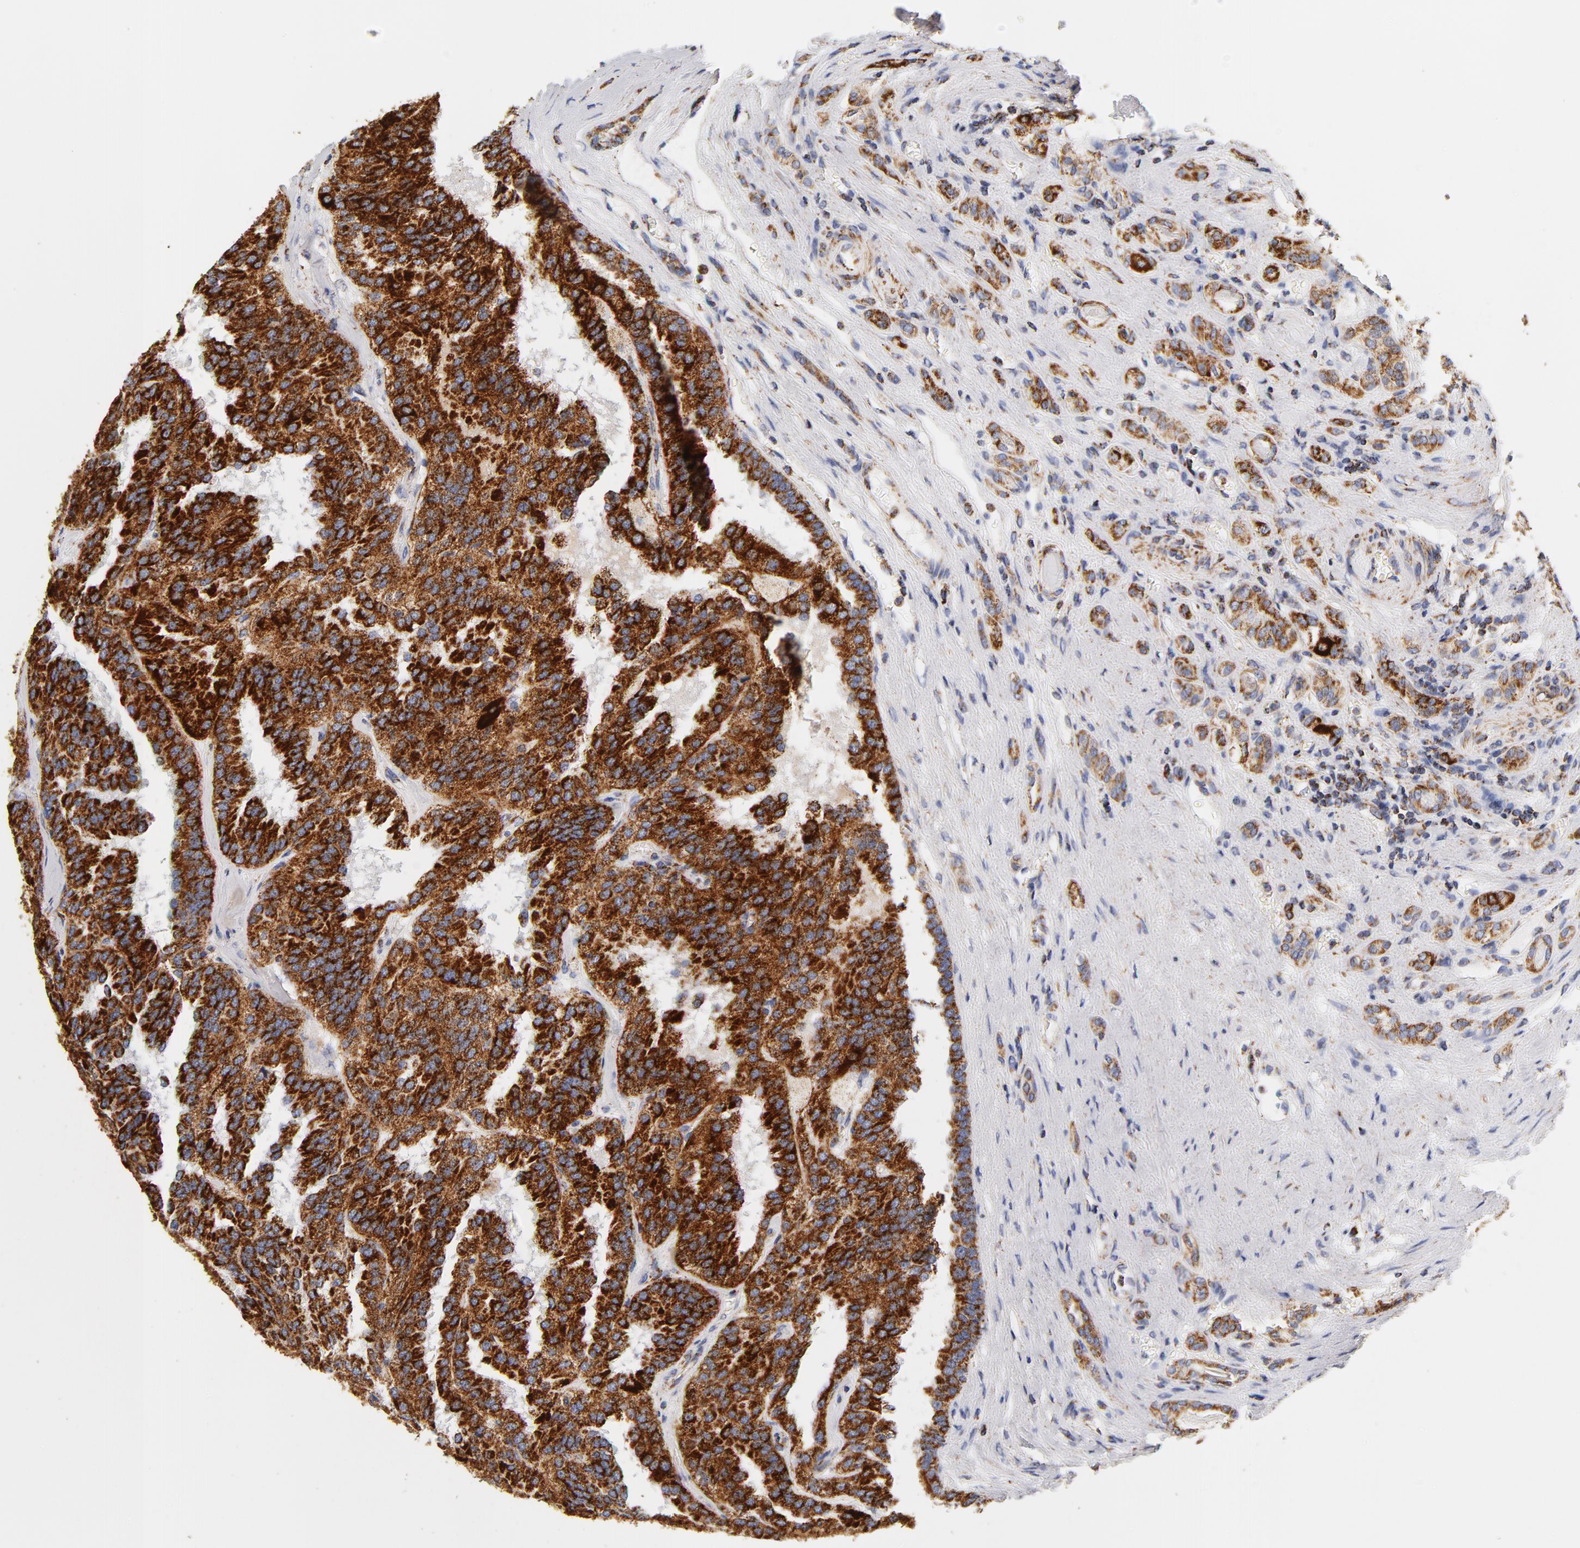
{"staining": {"intensity": "strong", "quantity": ">75%", "location": "cytoplasmic/membranous"}, "tissue": "renal cancer", "cell_type": "Tumor cells", "image_type": "cancer", "snomed": [{"axis": "morphology", "description": "Adenocarcinoma, NOS"}, {"axis": "topography", "description": "Kidney"}], "caption": "Renal cancer stained with a protein marker displays strong staining in tumor cells.", "gene": "ECHS1", "patient": {"sex": "male", "age": 46}}